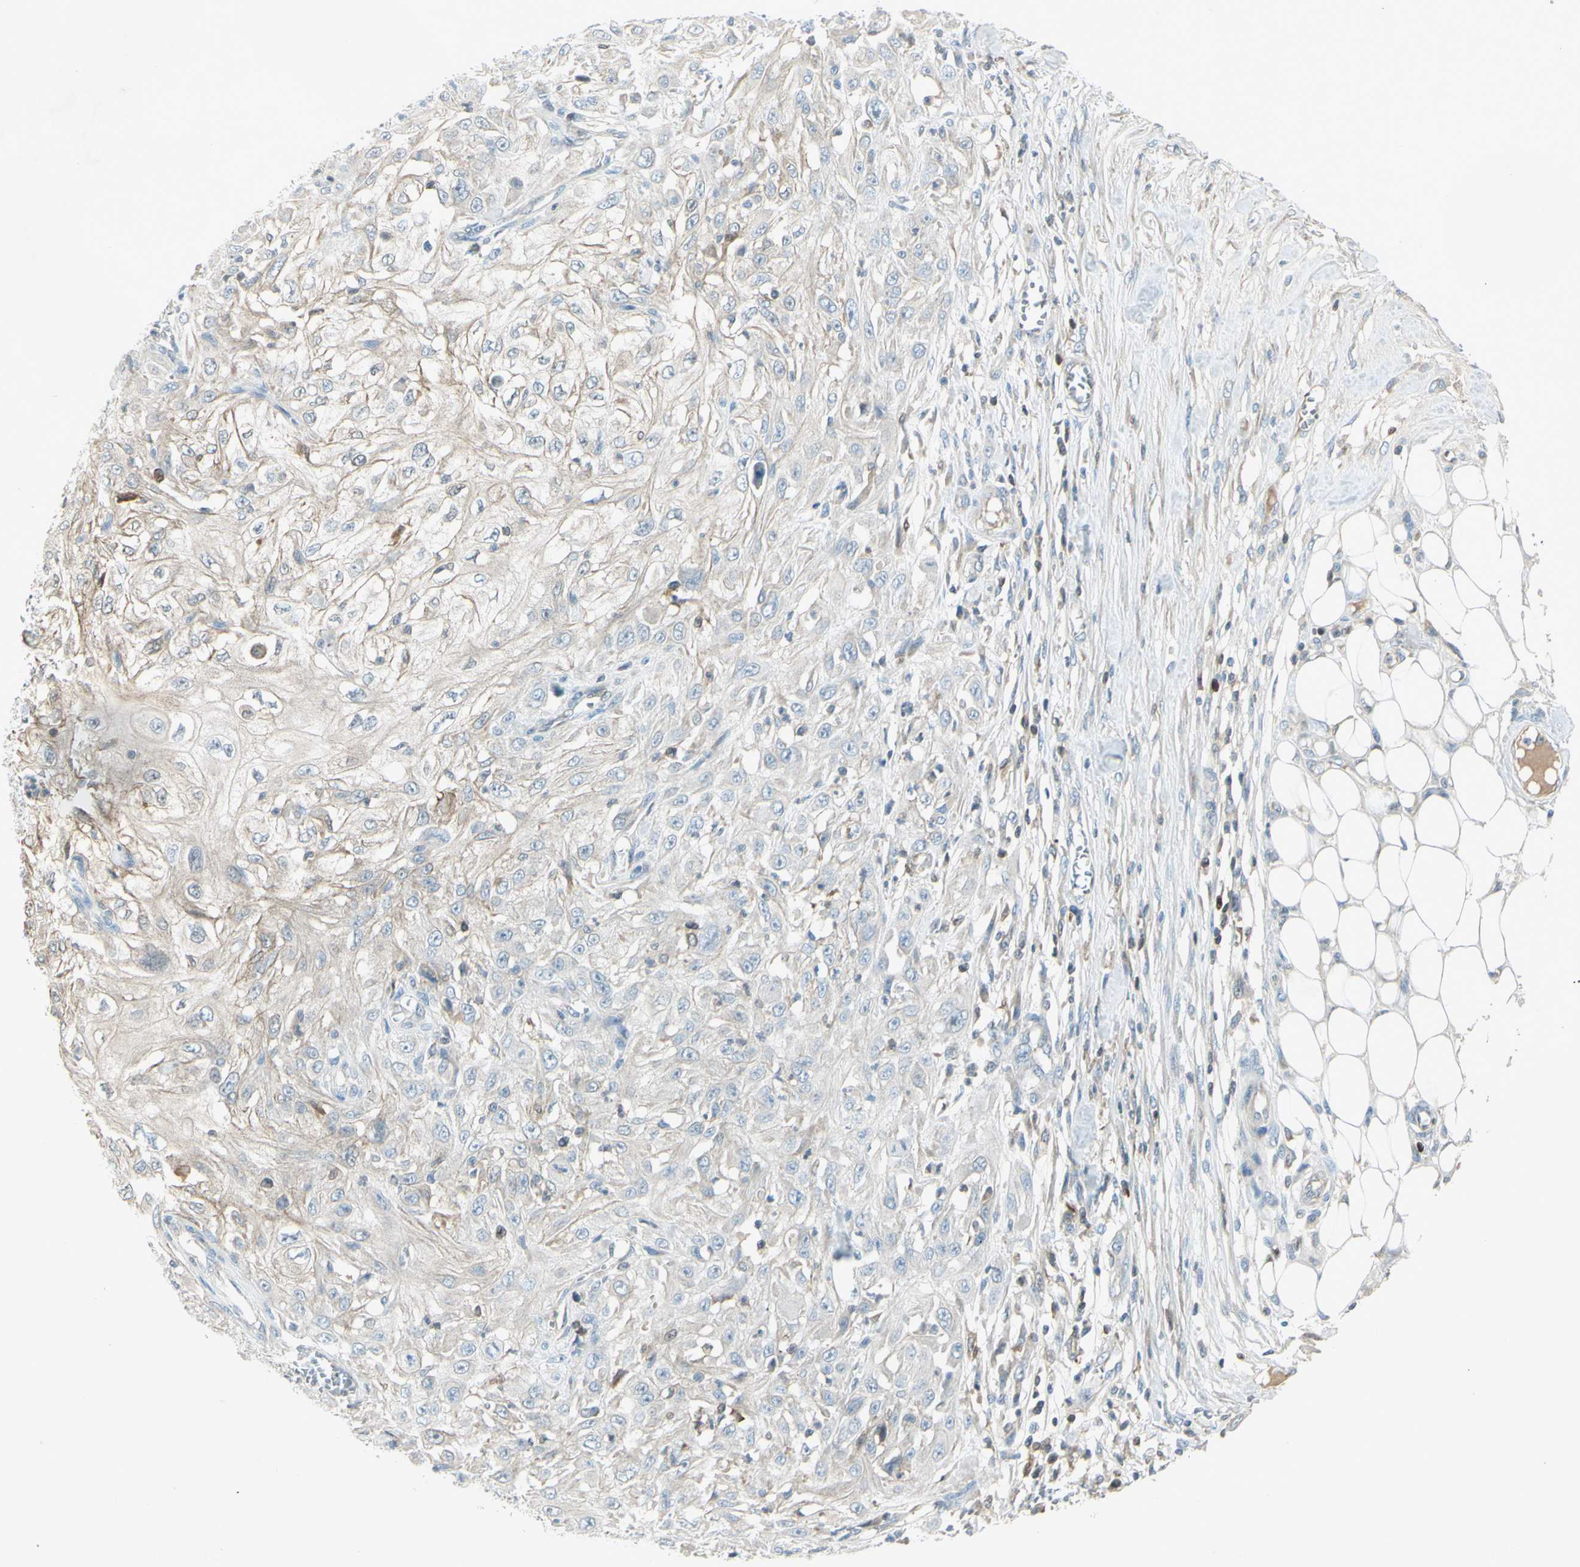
{"staining": {"intensity": "weak", "quantity": "25%-75%", "location": "cytoplasmic/membranous"}, "tissue": "skin cancer", "cell_type": "Tumor cells", "image_type": "cancer", "snomed": [{"axis": "morphology", "description": "Squamous cell carcinoma, NOS"}, {"axis": "morphology", "description": "Squamous cell carcinoma, metastatic, NOS"}, {"axis": "topography", "description": "Skin"}, {"axis": "topography", "description": "Lymph node"}], "caption": "IHC of human skin cancer (metastatic squamous cell carcinoma) demonstrates low levels of weak cytoplasmic/membranous staining in approximately 25%-75% of tumor cells.", "gene": "C1orf159", "patient": {"sex": "male", "age": 75}}